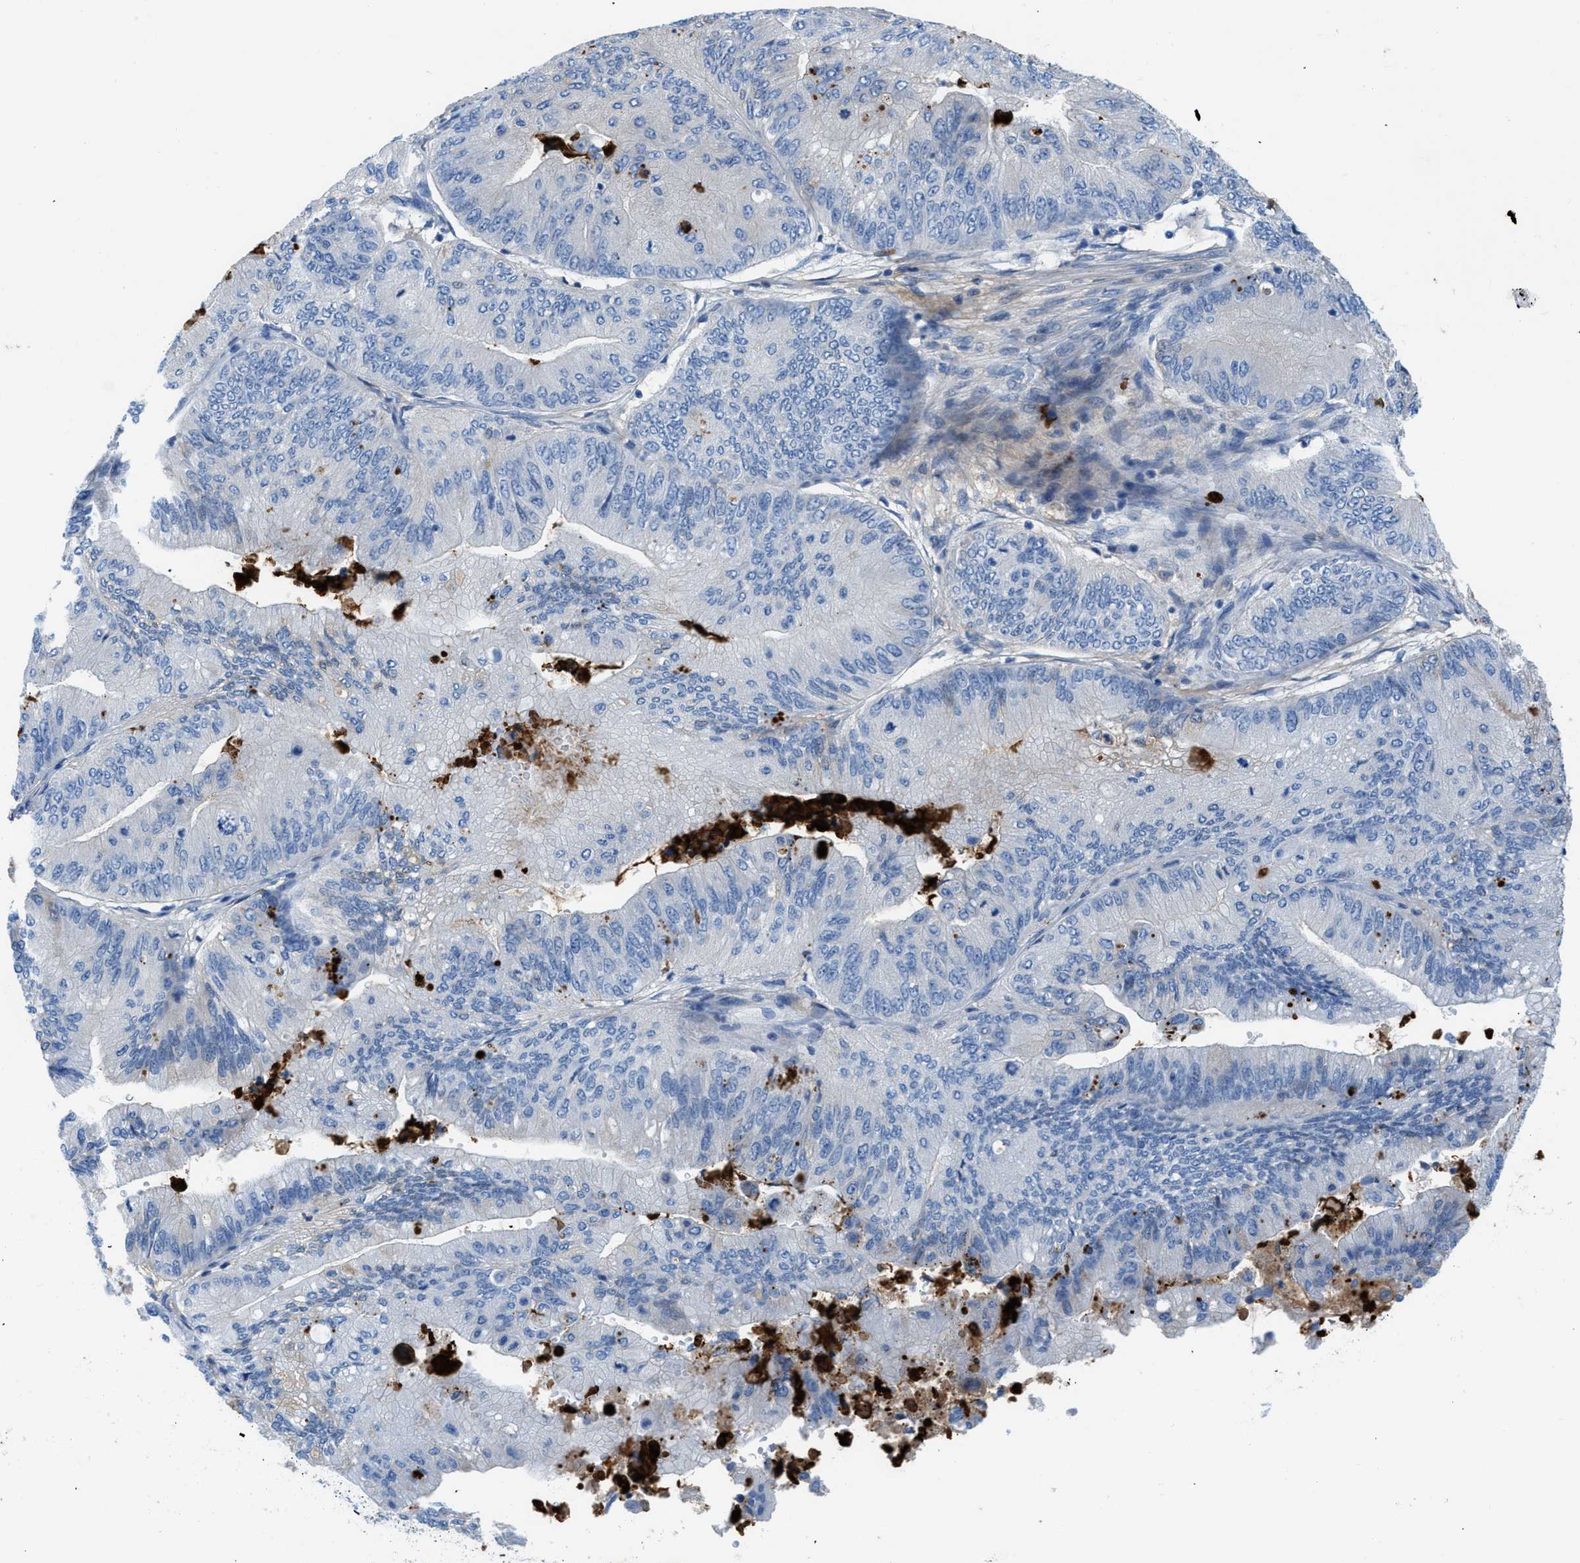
{"staining": {"intensity": "negative", "quantity": "none", "location": "none"}, "tissue": "ovarian cancer", "cell_type": "Tumor cells", "image_type": "cancer", "snomed": [{"axis": "morphology", "description": "Cystadenocarcinoma, mucinous, NOS"}, {"axis": "topography", "description": "Ovary"}], "caption": "IHC histopathology image of neoplastic tissue: mucinous cystadenocarcinoma (ovarian) stained with DAB (3,3'-diaminobenzidine) exhibits no significant protein staining in tumor cells. (DAB (3,3'-diaminobenzidine) immunohistochemistry (IHC), high magnification).", "gene": "XCR1", "patient": {"sex": "female", "age": 61}}